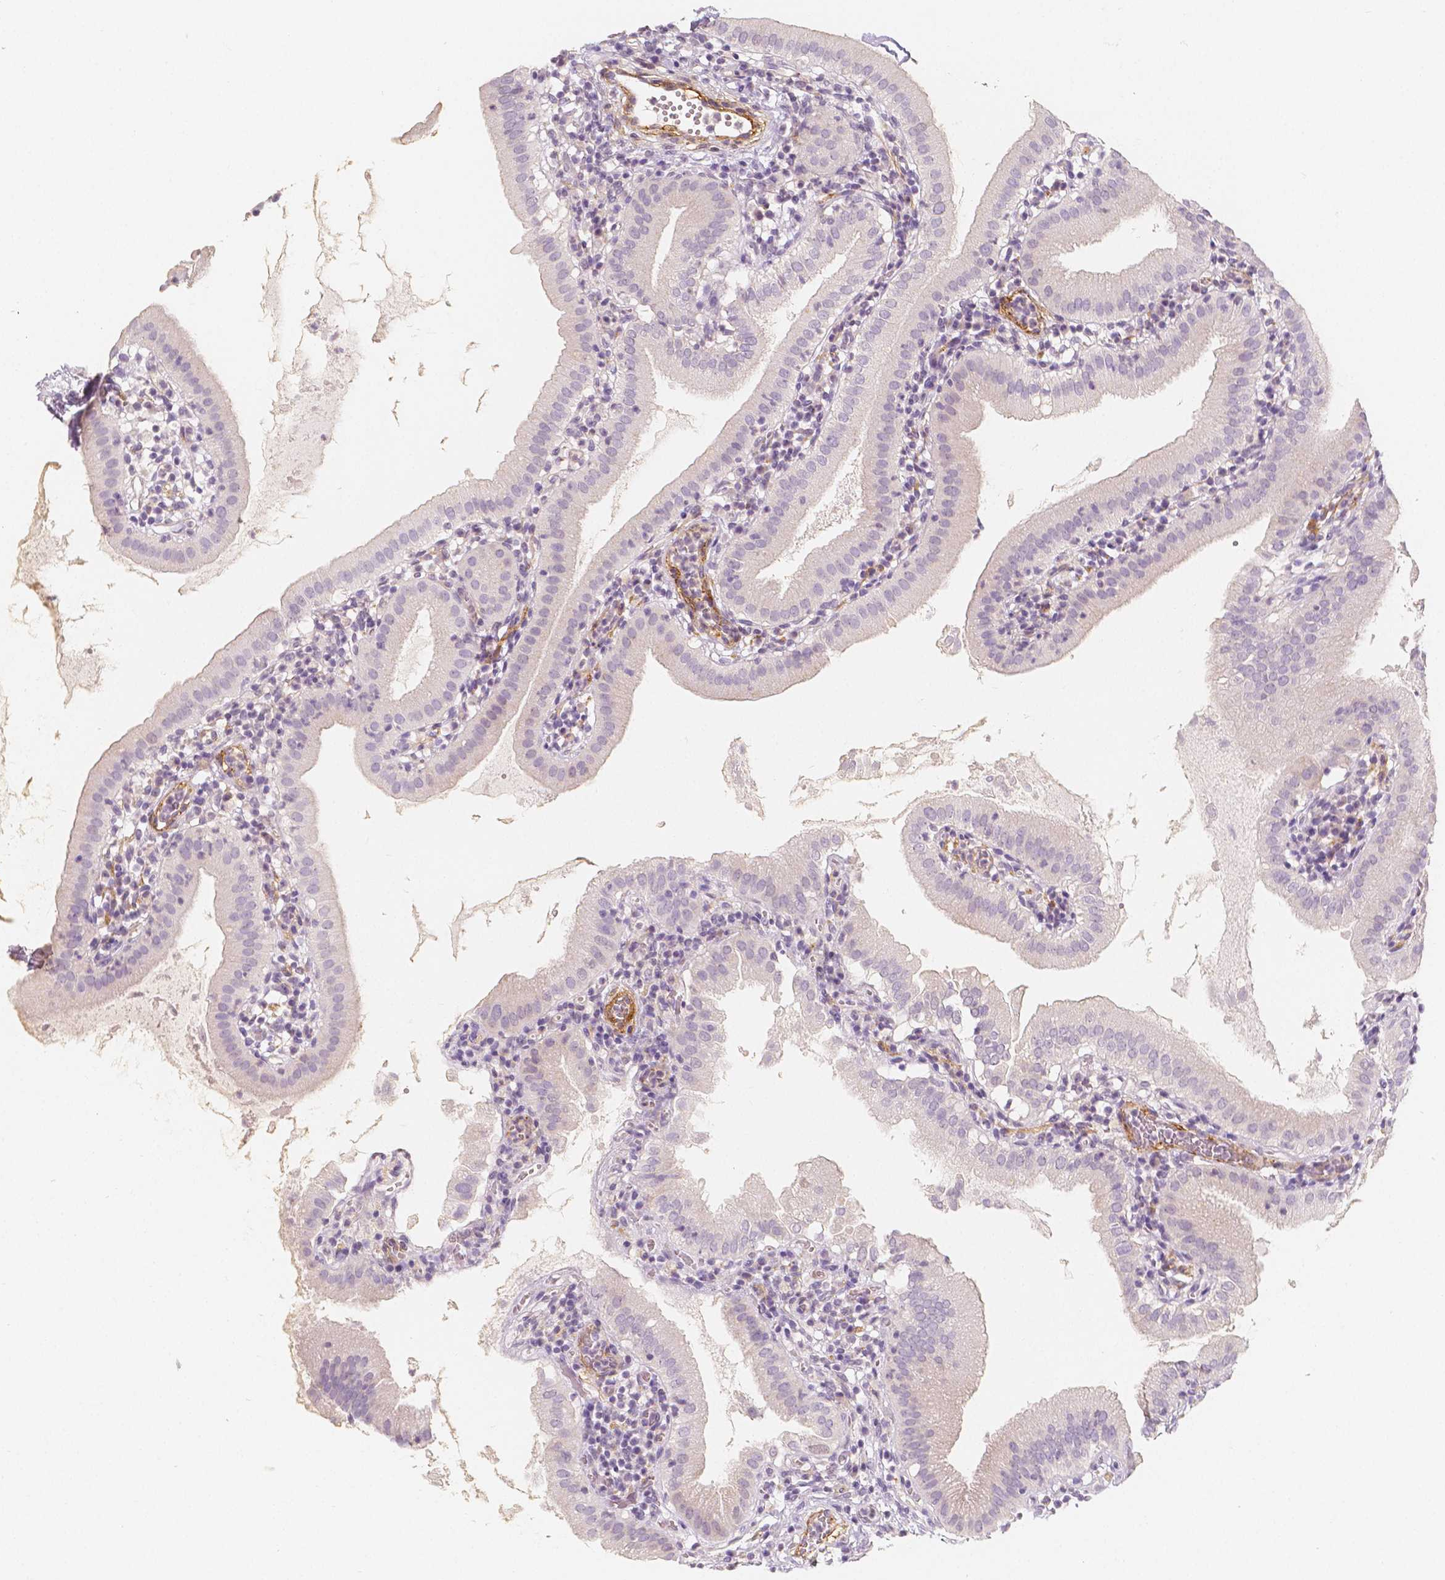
{"staining": {"intensity": "negative", "quantity": "none", "location": "none"}, "tissue": "gallbladder", "cell_type": "Glandular cells", "image_type": "normal", "snomed": [{"axis": "morphology", "description": "Normal tissue, NOS"}, {"axis": "topography", "description": "Gallbladder"}], "caption": "Glandular cells are negative for brown protein staining in unremarkable gallbladder. The staining is performed using DAB (3,3'-diaminobenzidine) brown chromogen with nuclei counter-stained in using hematoxylin.", "gene": "THY1", "patient": {"sex": "female", "age": 65}}